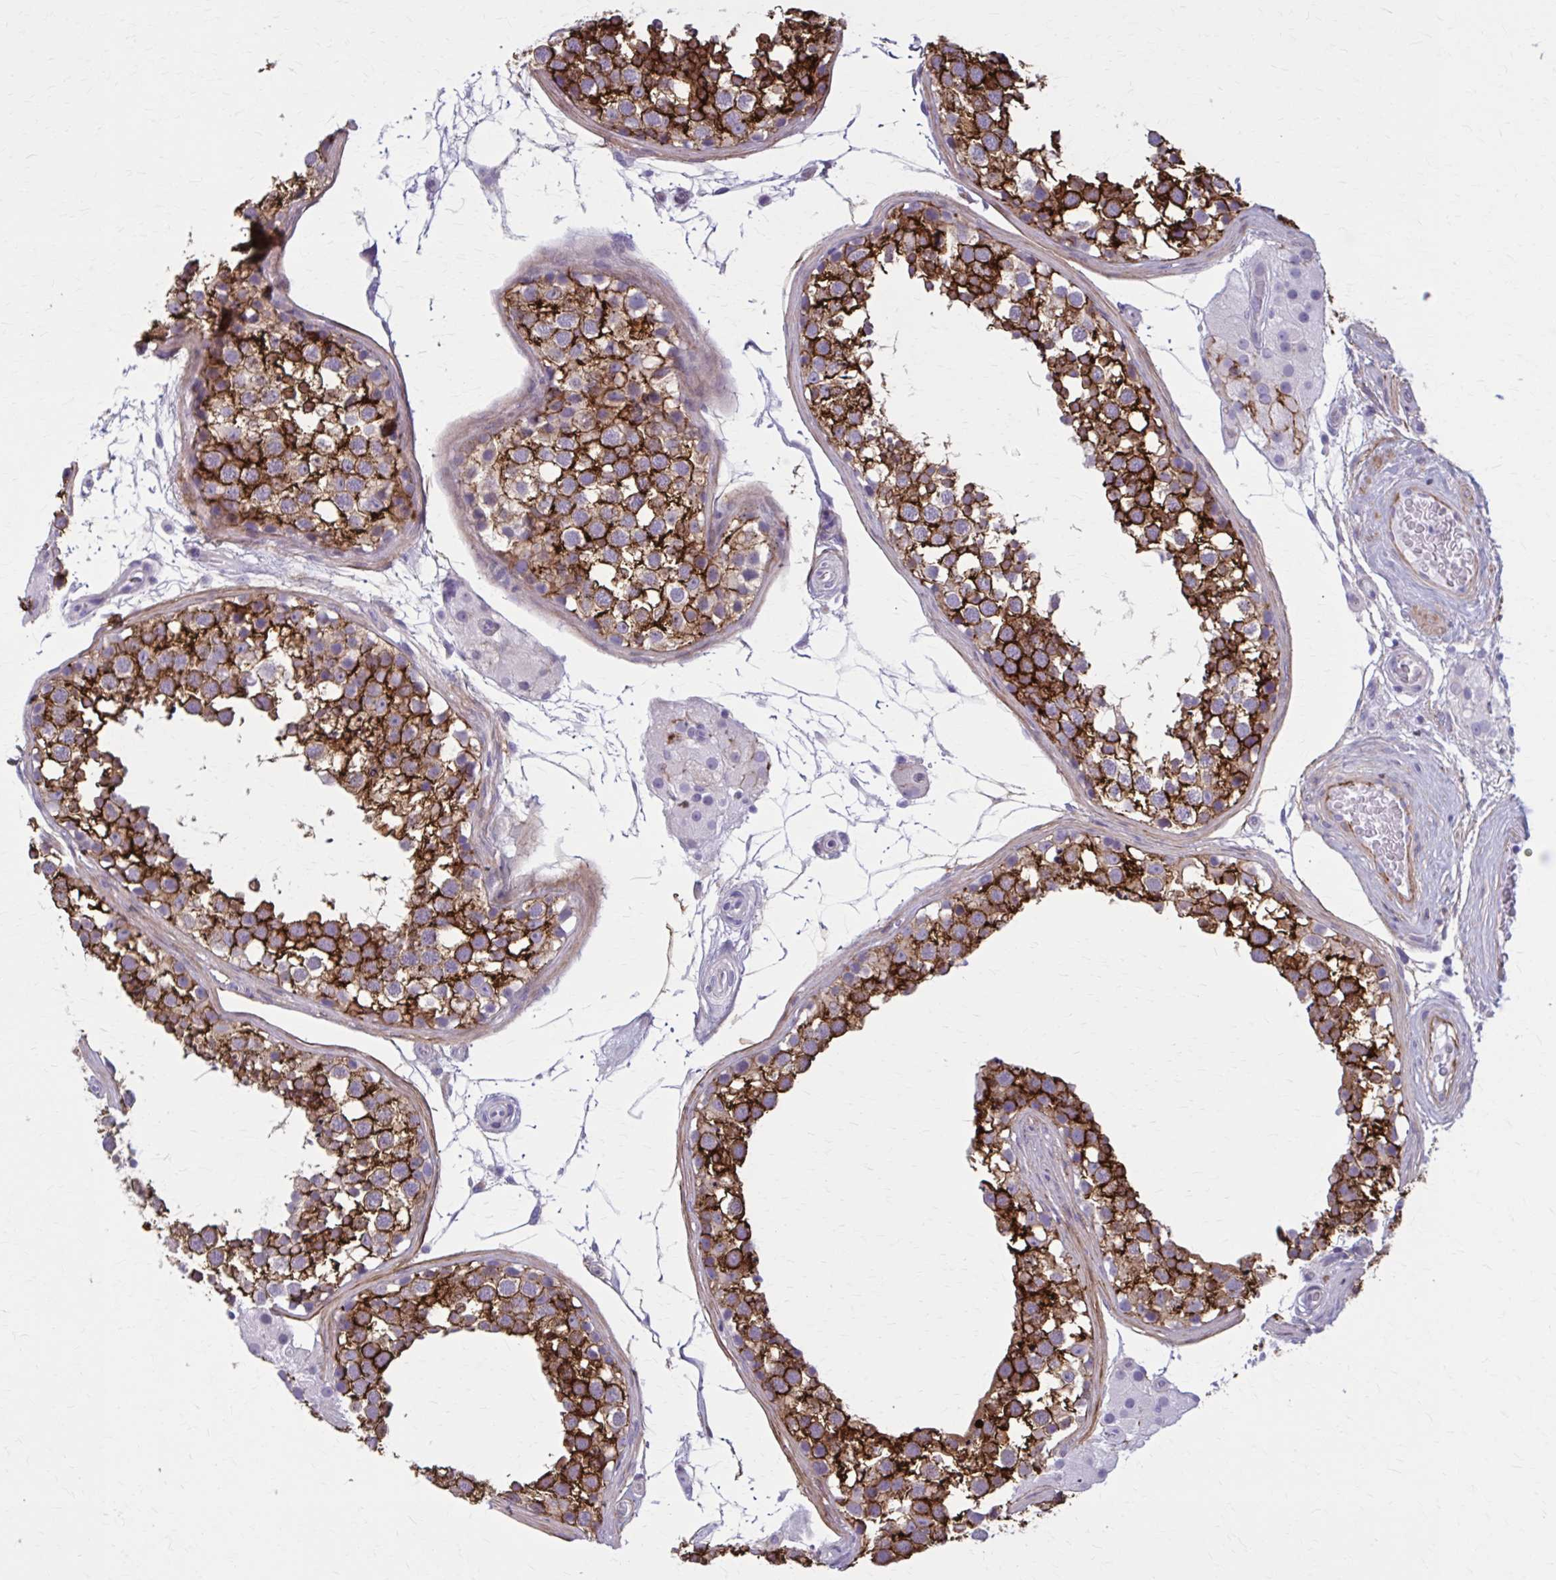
{"staining": {"intensity": "strong", "quantity": ">75%", "location": "cytoplasmic/membranous"}, "tissue": "testis", "cell_type": "Cells in seminiferous ducts", "image_type": "normal", "snomed": [{"axis": "morphology", "description": "Normal tissue, NOS"}, {"axis": "morphology", "description": "Seminoma, NOS"}, {"axis": "topography", "description": "Testis"}], "caption": "This photomicrograph shows IHC staining of normal testis, with high strong cytoplasmic/membranous expression in approximately >75% of cells in seminiferous ducts.", "gene": "AKAP12", "patient": {"sex": "male", "age": 65}}